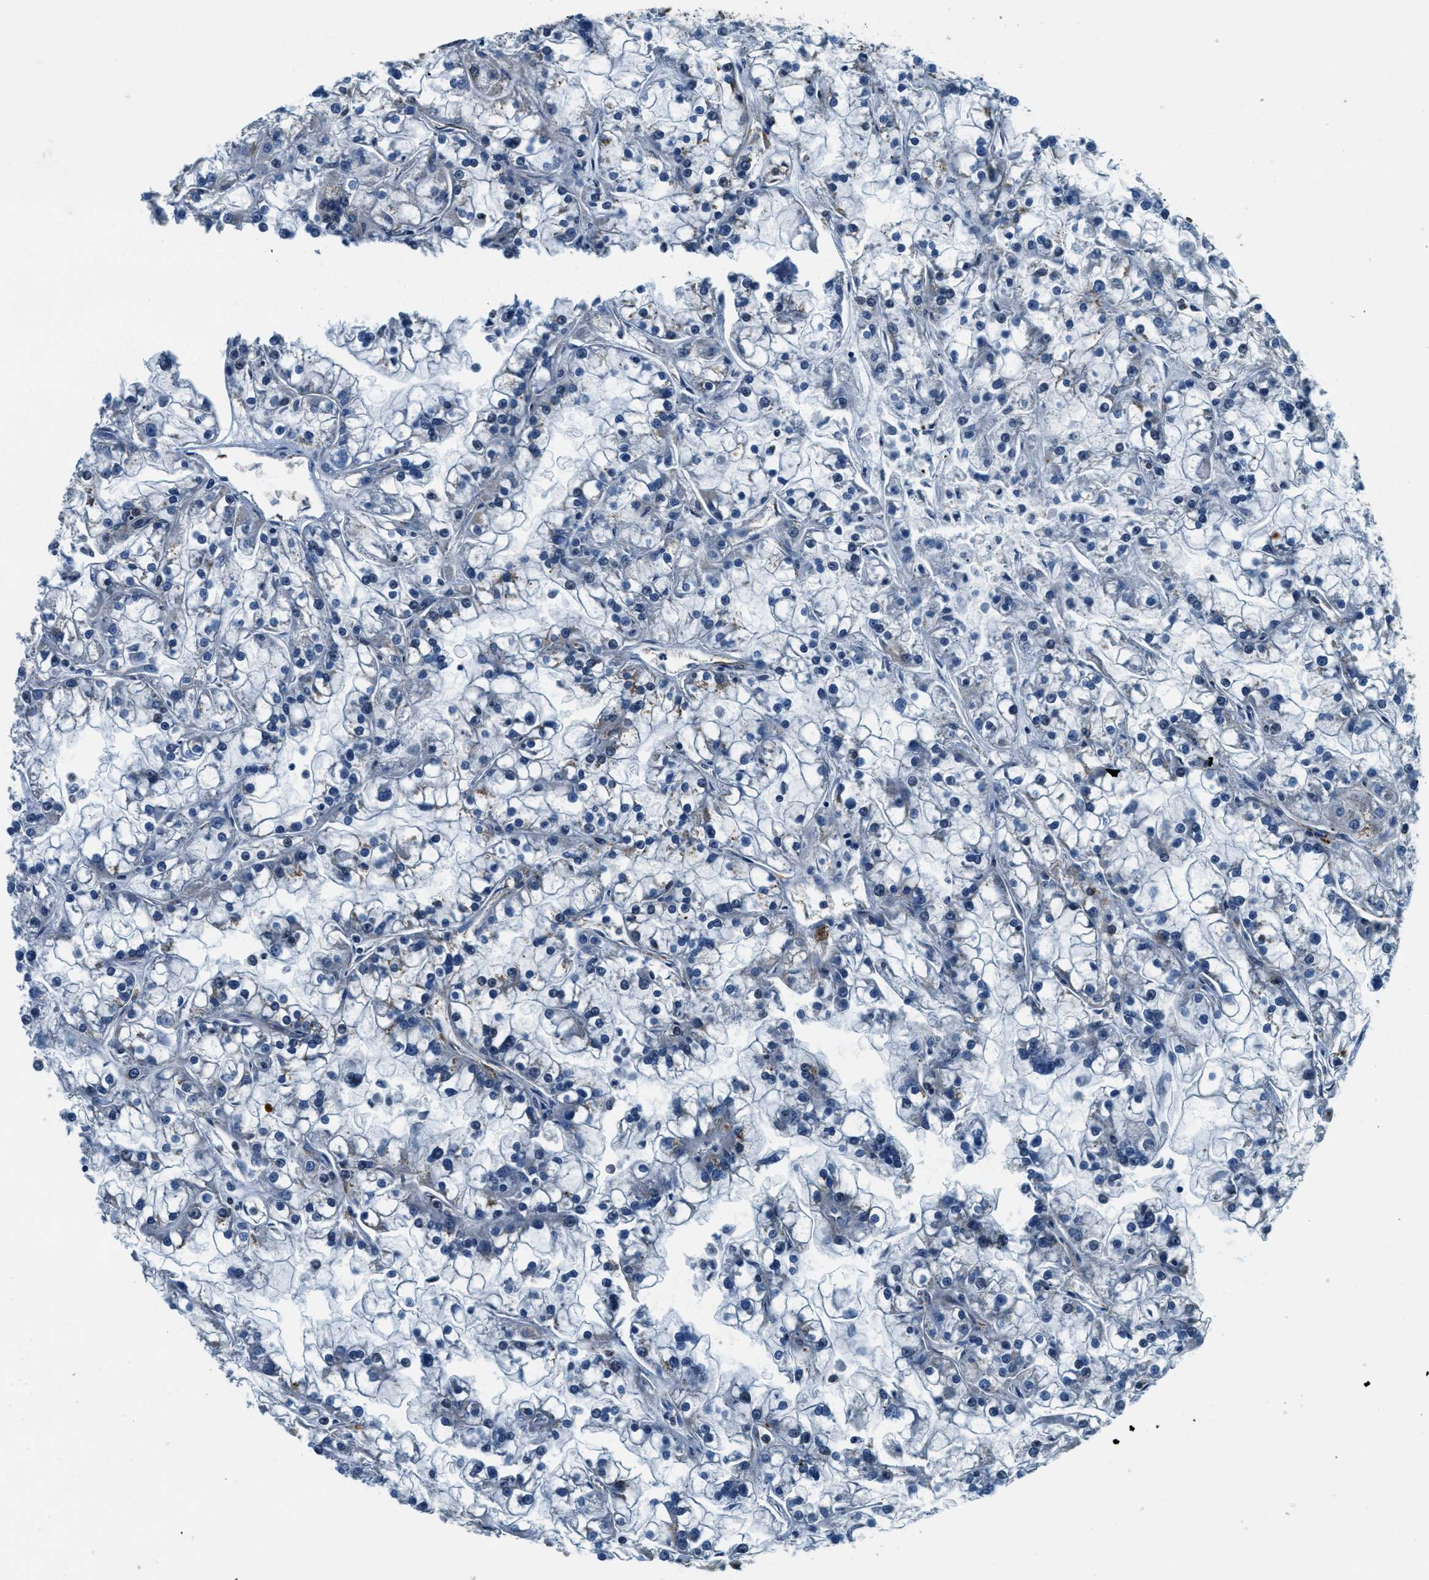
{"staining": {"intensity": "negative", "quantity": "none", "location": "none"}, "tissue": "renal cancer", "cell_type": "Tumor cells", "image_type": "cancer", "snomed": [{"axis": "morphology", "description": "Adenocarcinoma, NOS"}, {"axis": "topography", "description": "Kidney"}], "caption": "Tumor cells show no significant protein positivity in renal cancer.", "gene": "GNS", "patient": {"sex": "female", "age": 52}}